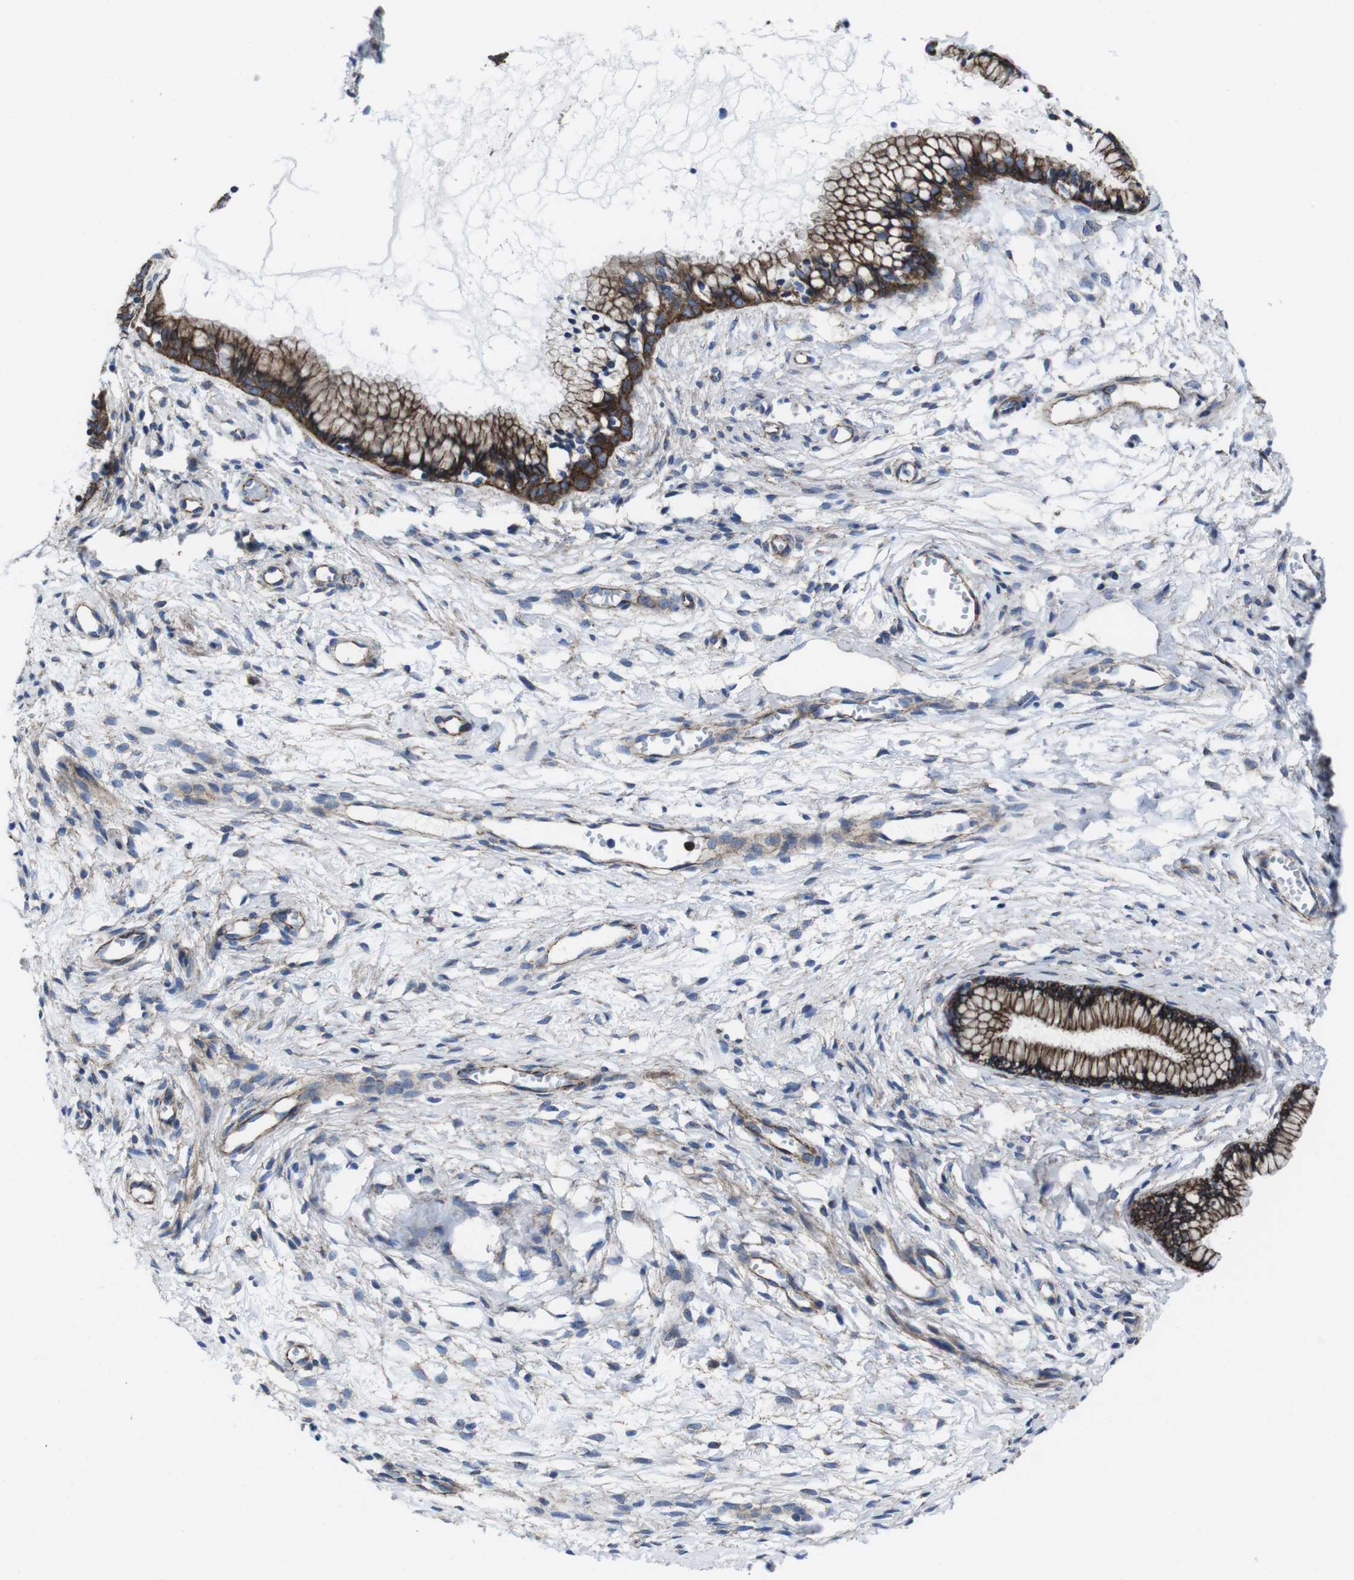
{"staining": {"intensity": "moderate", "quantity": ">75%", "location": "cytoplasmic/membranous"}, "tissue": "cervix", "cell_type": "Glandular cells", "image_type": "normal", "snomed": [{"axis": "morphology", "description": "Normal tissue, NOS"}, {"axis": "topography", "description": "Cervix"}], "caption": "Benign cervix was stained to show a protein in brown. There is medium levels of moderate cytoplasmic/membranous expression in about >75% of glandular cells. (DAB (3,3'-diaminobenzidine) = brown stain, brightfield microscopy at high magnification).", "gene": "NUMB", "patient": {"sex": "female", "age": 65}}